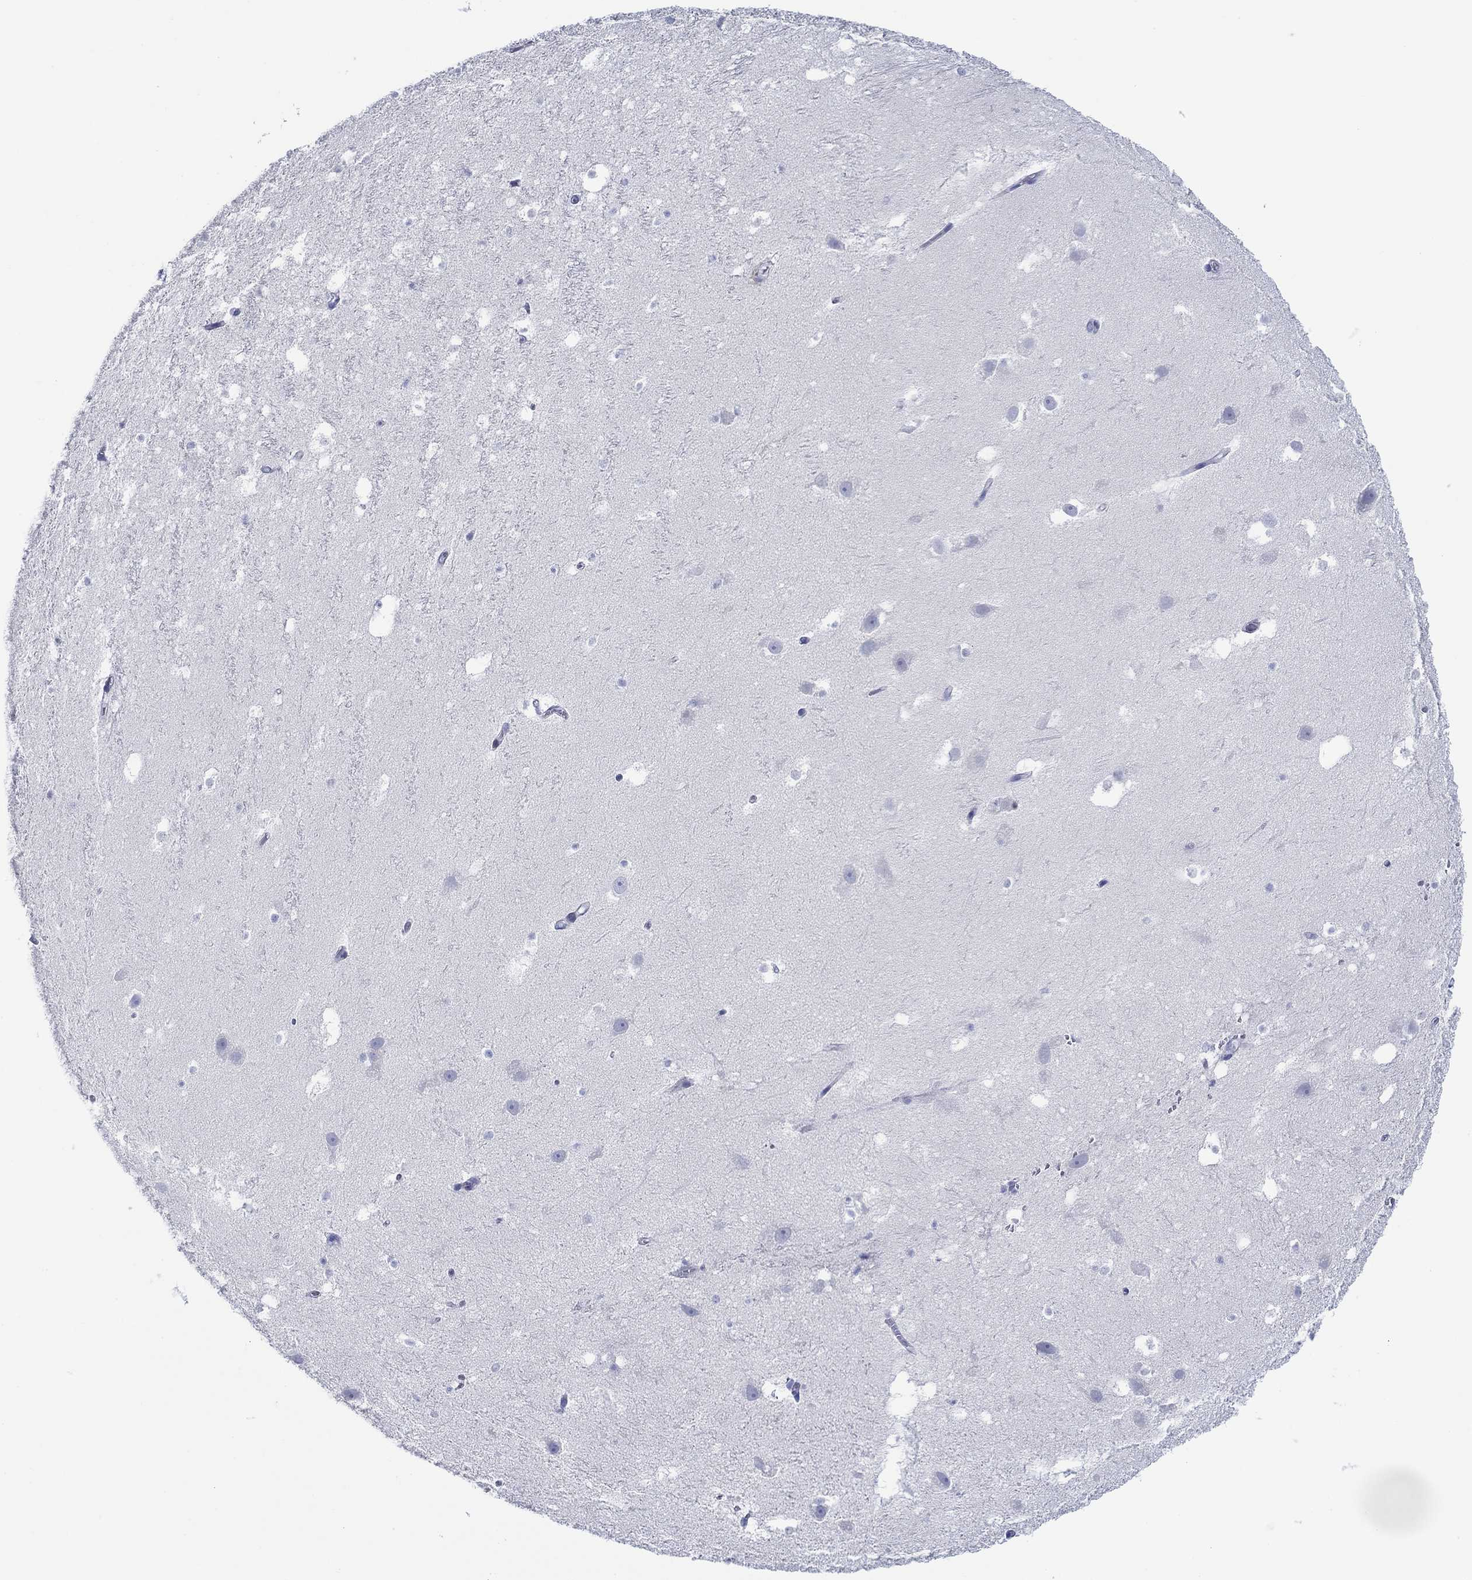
{"staining": {"intensity": "negative", "quantity": "none", "location": "none"}, "tissue": "hippocampus", "cell_type": "Glial cells", "image_type": "normal", "snomed": [{"axis": "morphology", "description": "Normal tissue, NOS"}, {"axis": "topography", "description": "Hippocampus"}], "caption": "Human hippocampus stained for a protein using immunohistochemistry exhibits no expression in glial cells.", "gene": "SVEP1", "patient": {"sex": "male", "age": 26}}